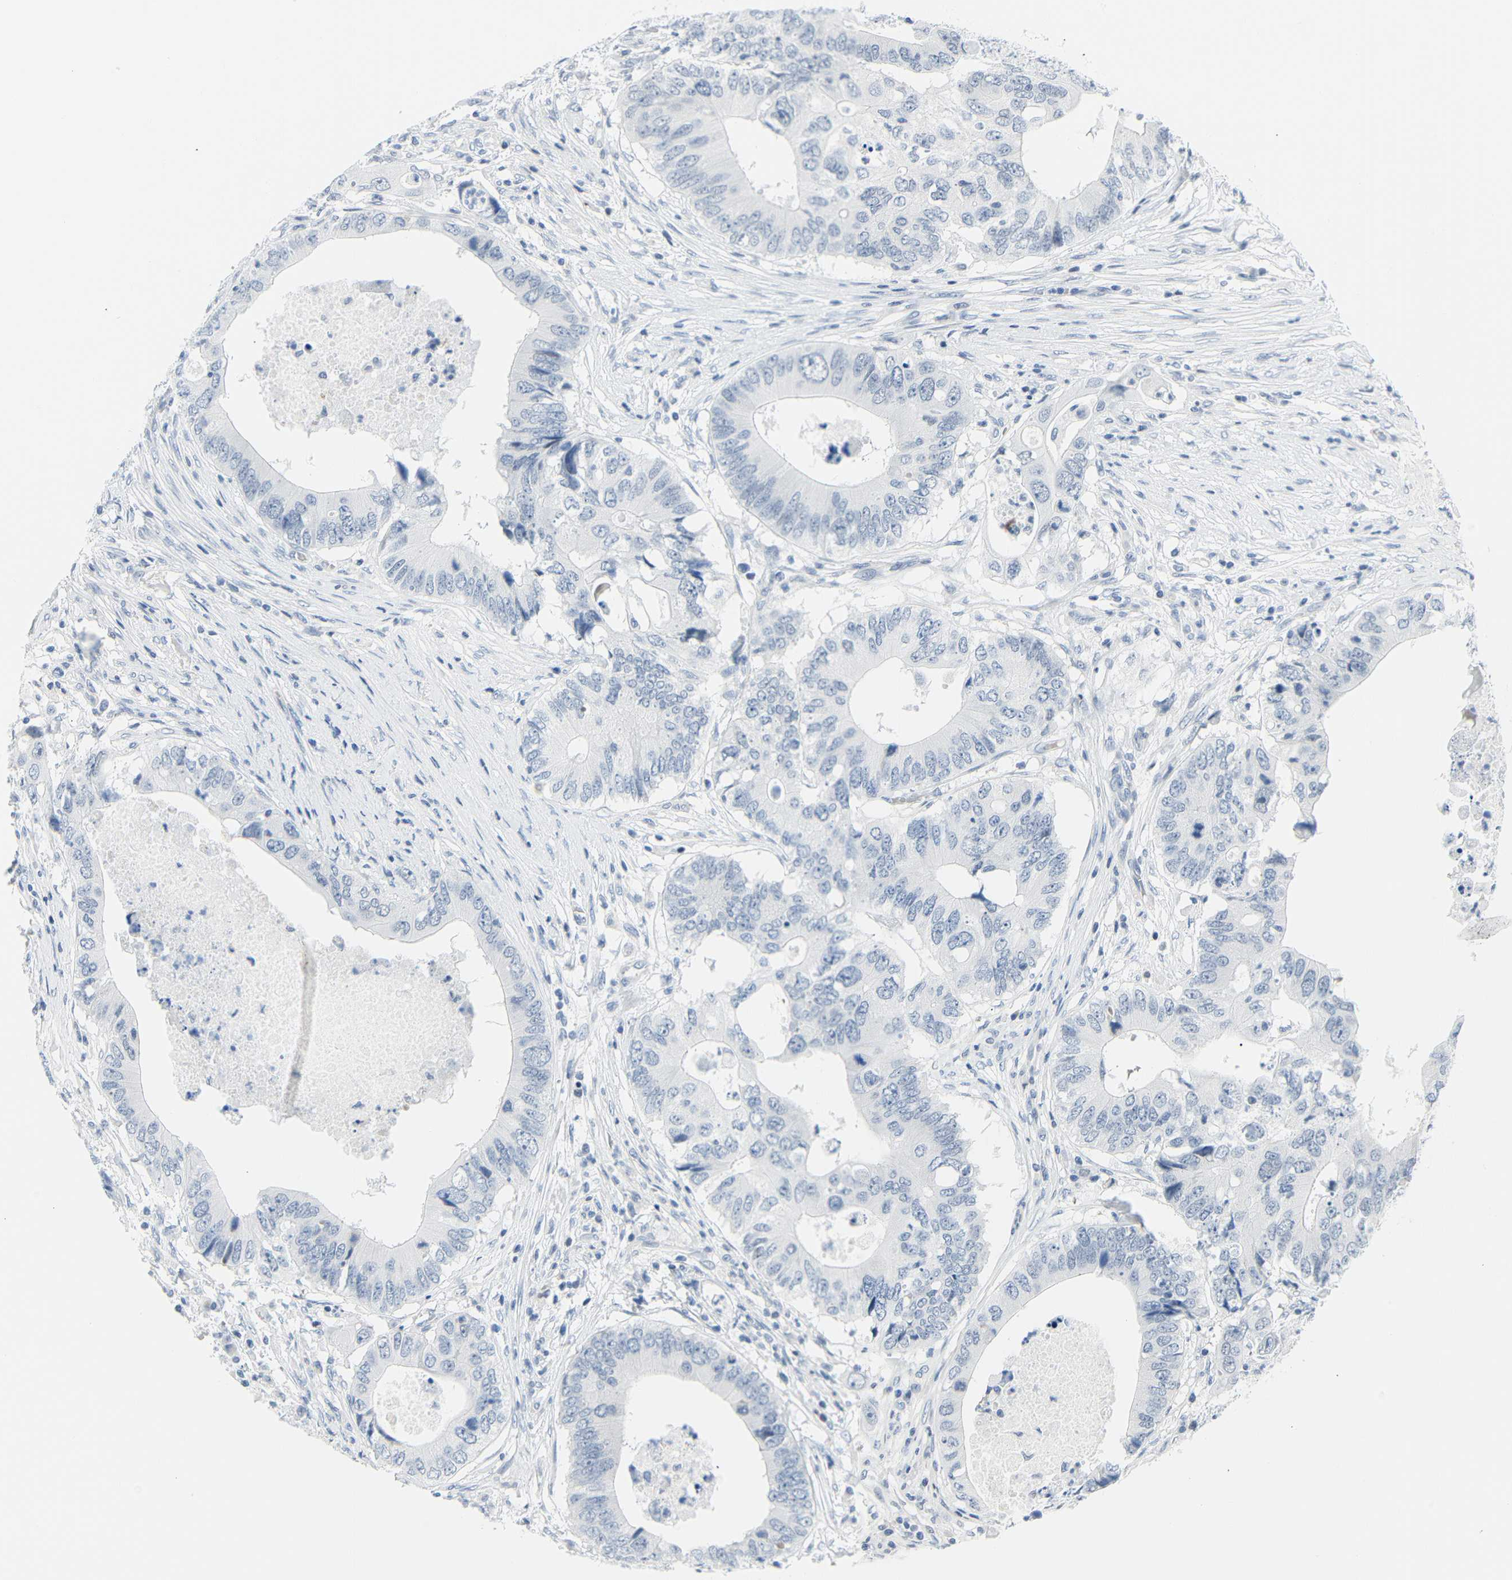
{"staining": {"intensity": "negative", "quantity": "none", "location": "none"}, "tissue": "colorectal cancer", "cell_type": "Tumor cells", "image_type": "cancer", "snomed": [{"axis": "morphology", "description": "Adenocarcinoma, NOS"}, {"axis": "topography", "description": "Colon"}], "caption": "An immunohistochemistry histopathology image of colorectal adenocarcinoma is shown. There is no staining in tumor cells of colorectal adenocarcinoma.", "gene": "IMPG2", "patient": {"sex": "male", "age": 71}}